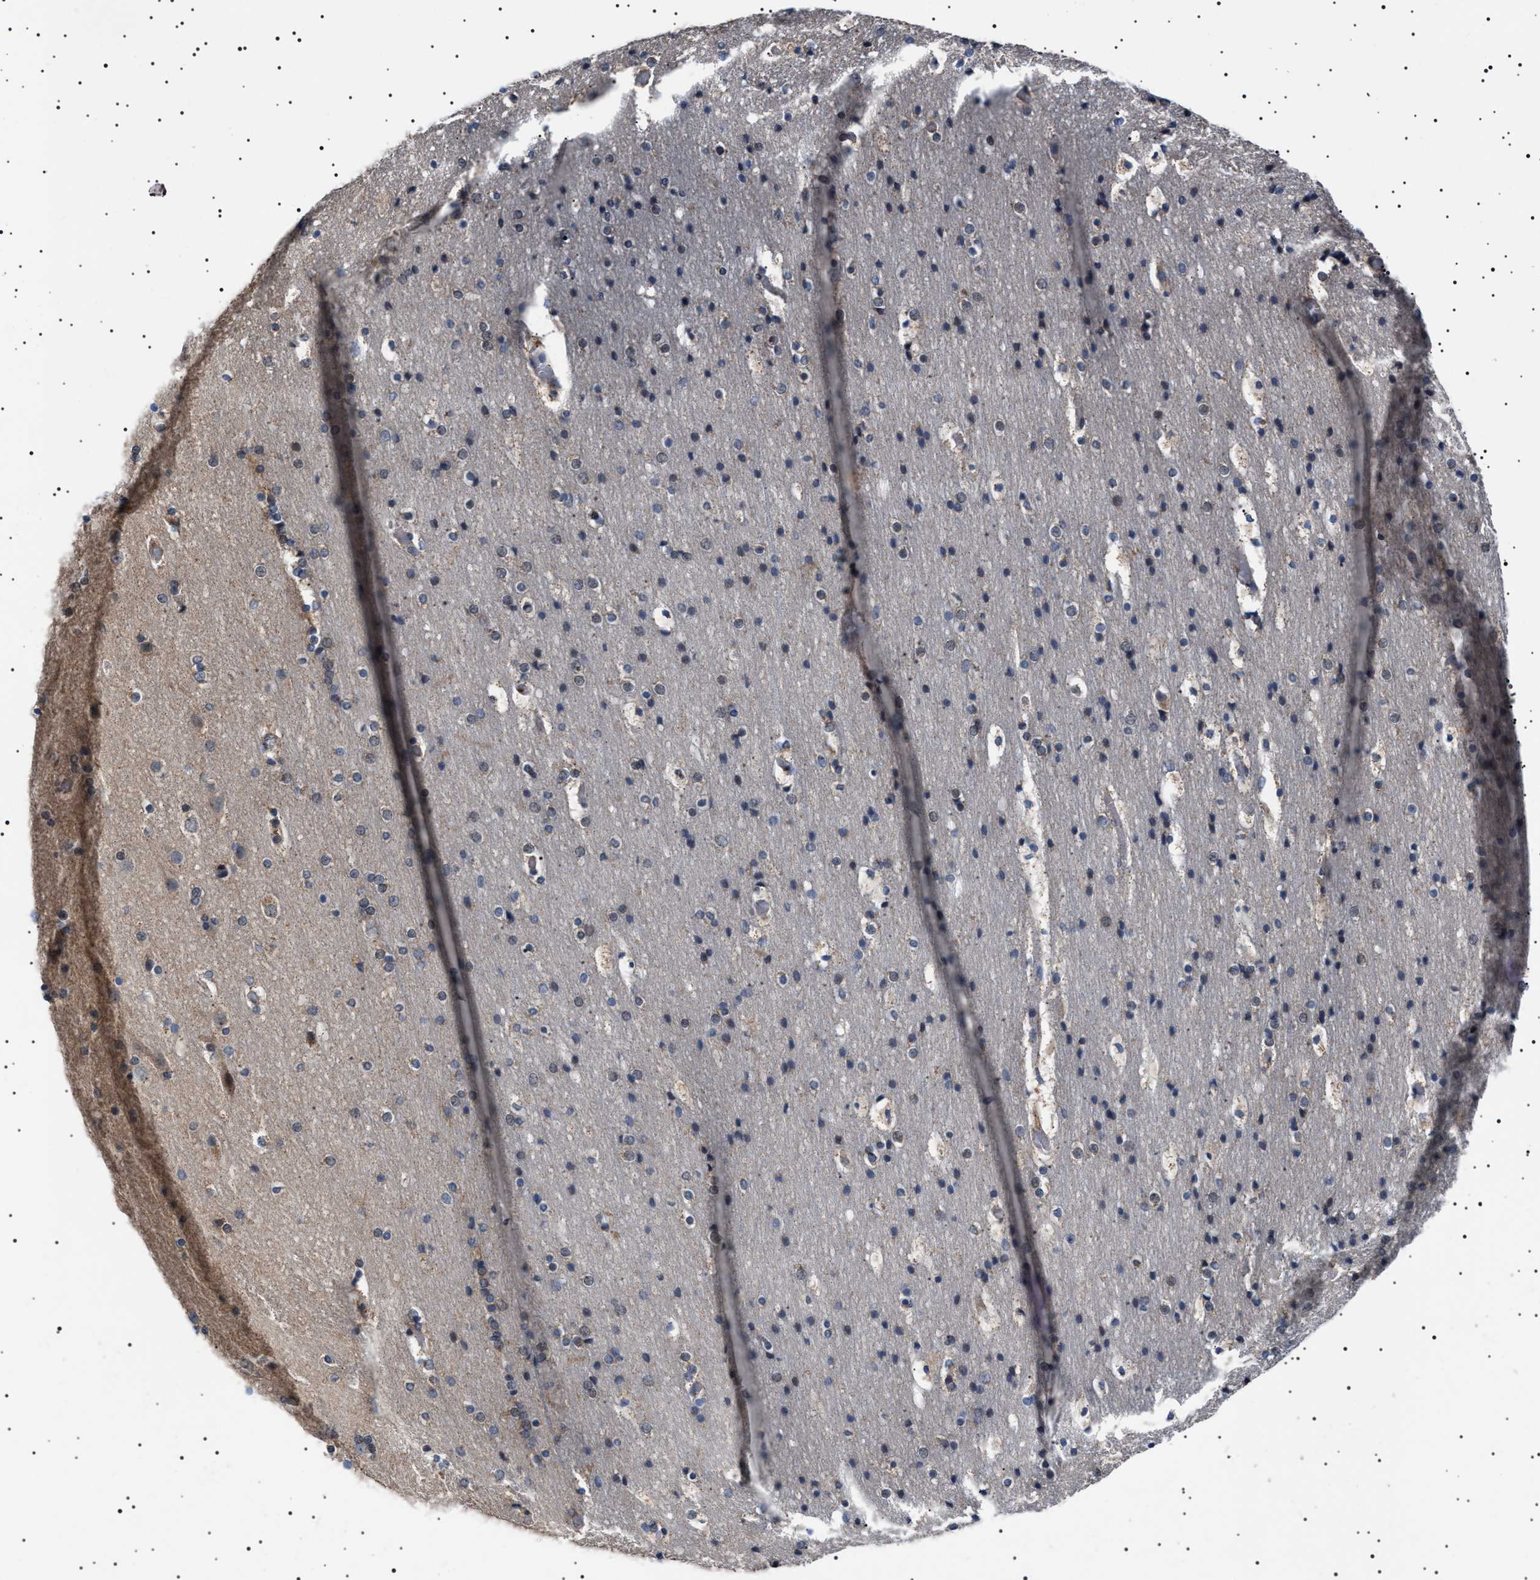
{"staining": {"intensity": "negative", "quantity": "none", "location": "none"}, "tissue": "cerebral cortex", "cell_type": "Endothelial cells", "image_type": "normal", "snomed": [{"axis": "morphology", "description": "Normal tissue, NOS"}, {"axis": "topography", "description": "Cerebral cortex"}], "caption": "High magnification brightfield microscopy of unremarkable cerebral cortex stained with DAB (brown) and counterstained with hematoxylin (blue): endothelial cells show no significant staining.", "gene": "PTRH1", "patient": {"sex": "male", "age": 57}}